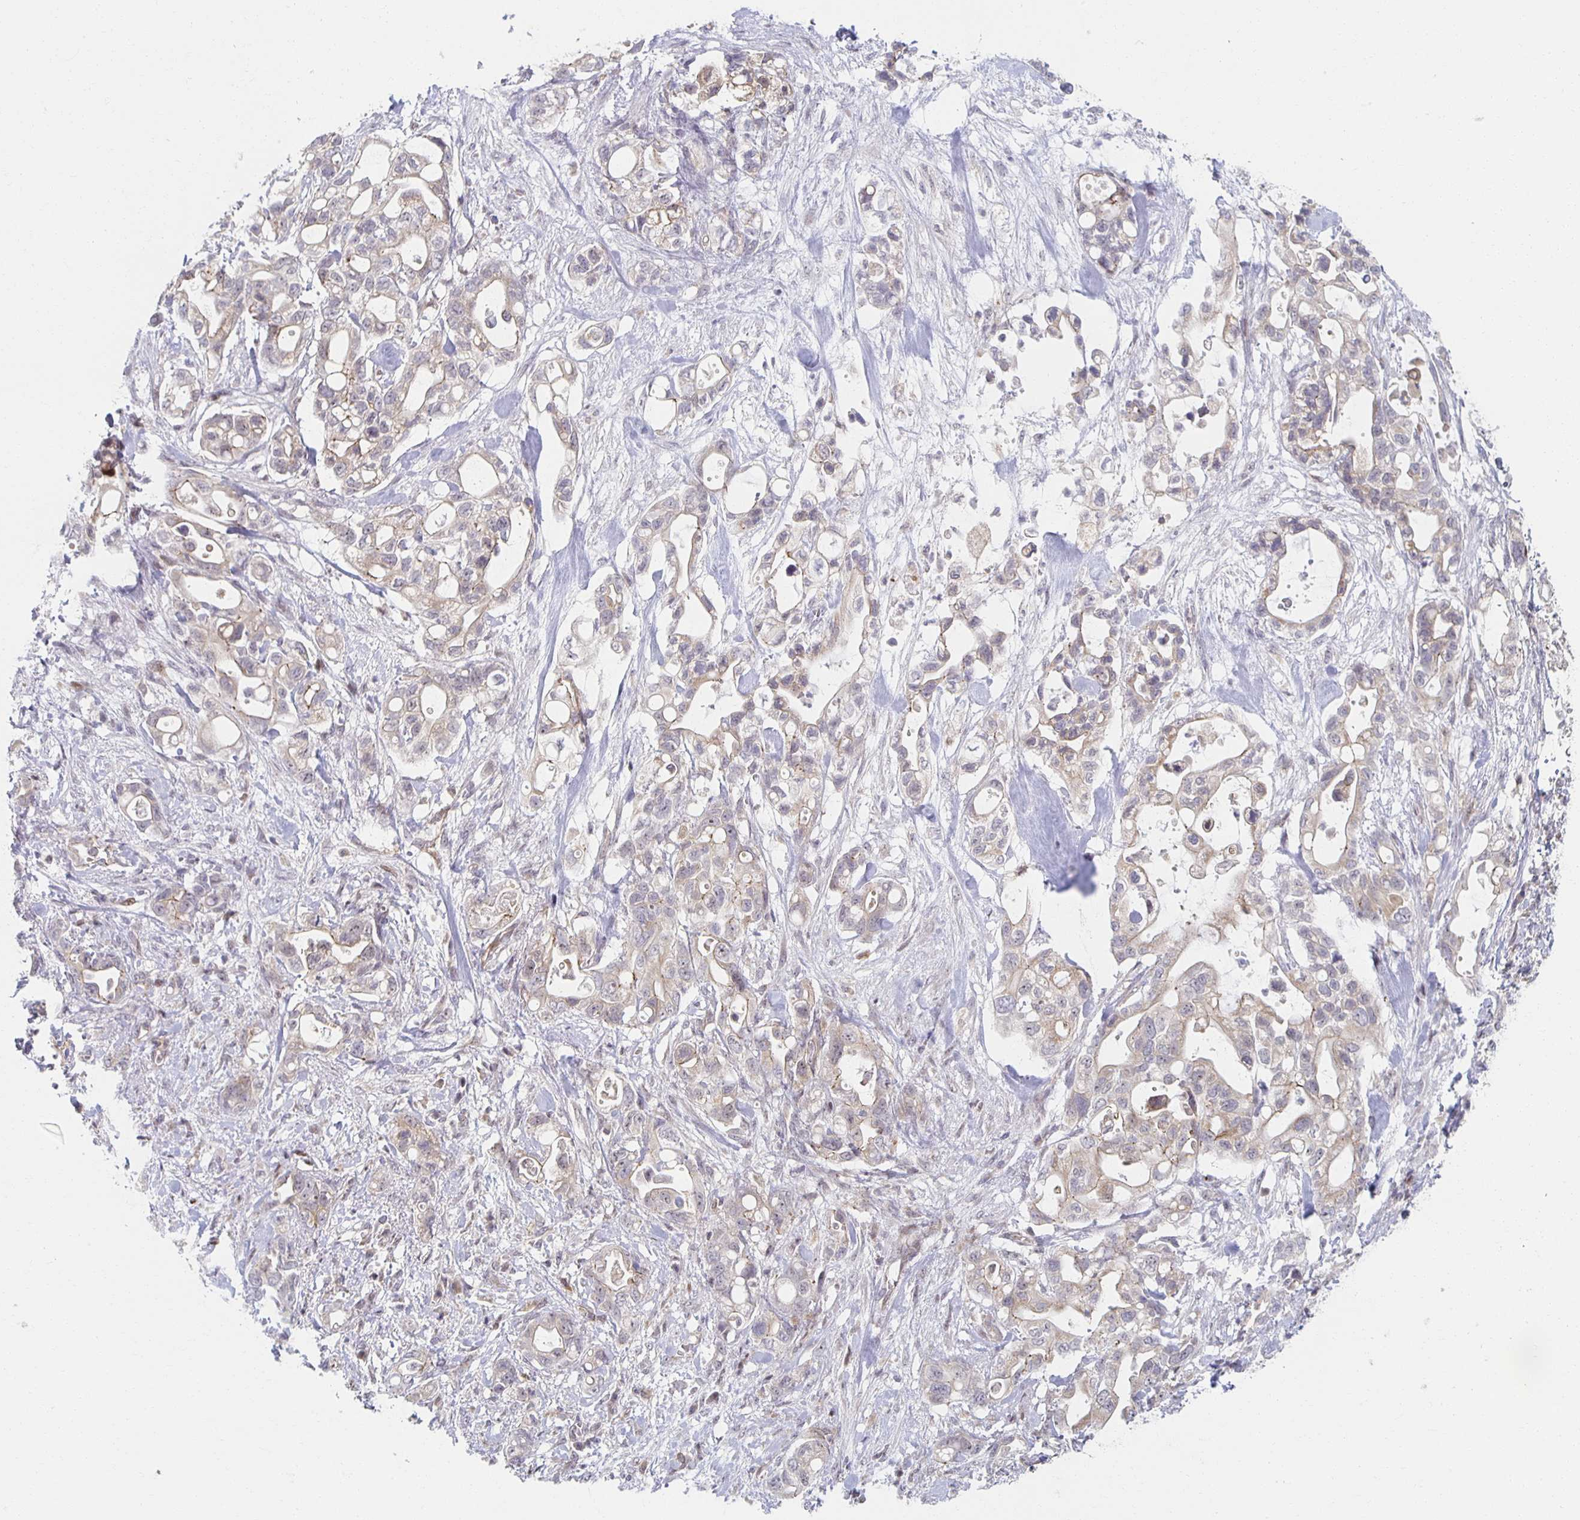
{"staining": {"intensity": "weak", "quantity": "25%-75%", "location": "cytoplasmic/membranous"}, "tissue": "pancreatic cancer", "cell_type": "Tumor cells", "image_type": "cancer", "snomed": [{"axis": "morphology", "description": "Adenocarcinoma, NOS"}, {"axis": "topography", "description": "Pancreas"}], "caption": "Protein positivity by immunohistochemistry (IHC) demonstrates weak cytoplasmic/membranous positivity in approximately 25%-75% of tumor cells in pancreatic cancer.", "gene": "HCFC1R1", "patient": {"sex": "female", "age": 72}}